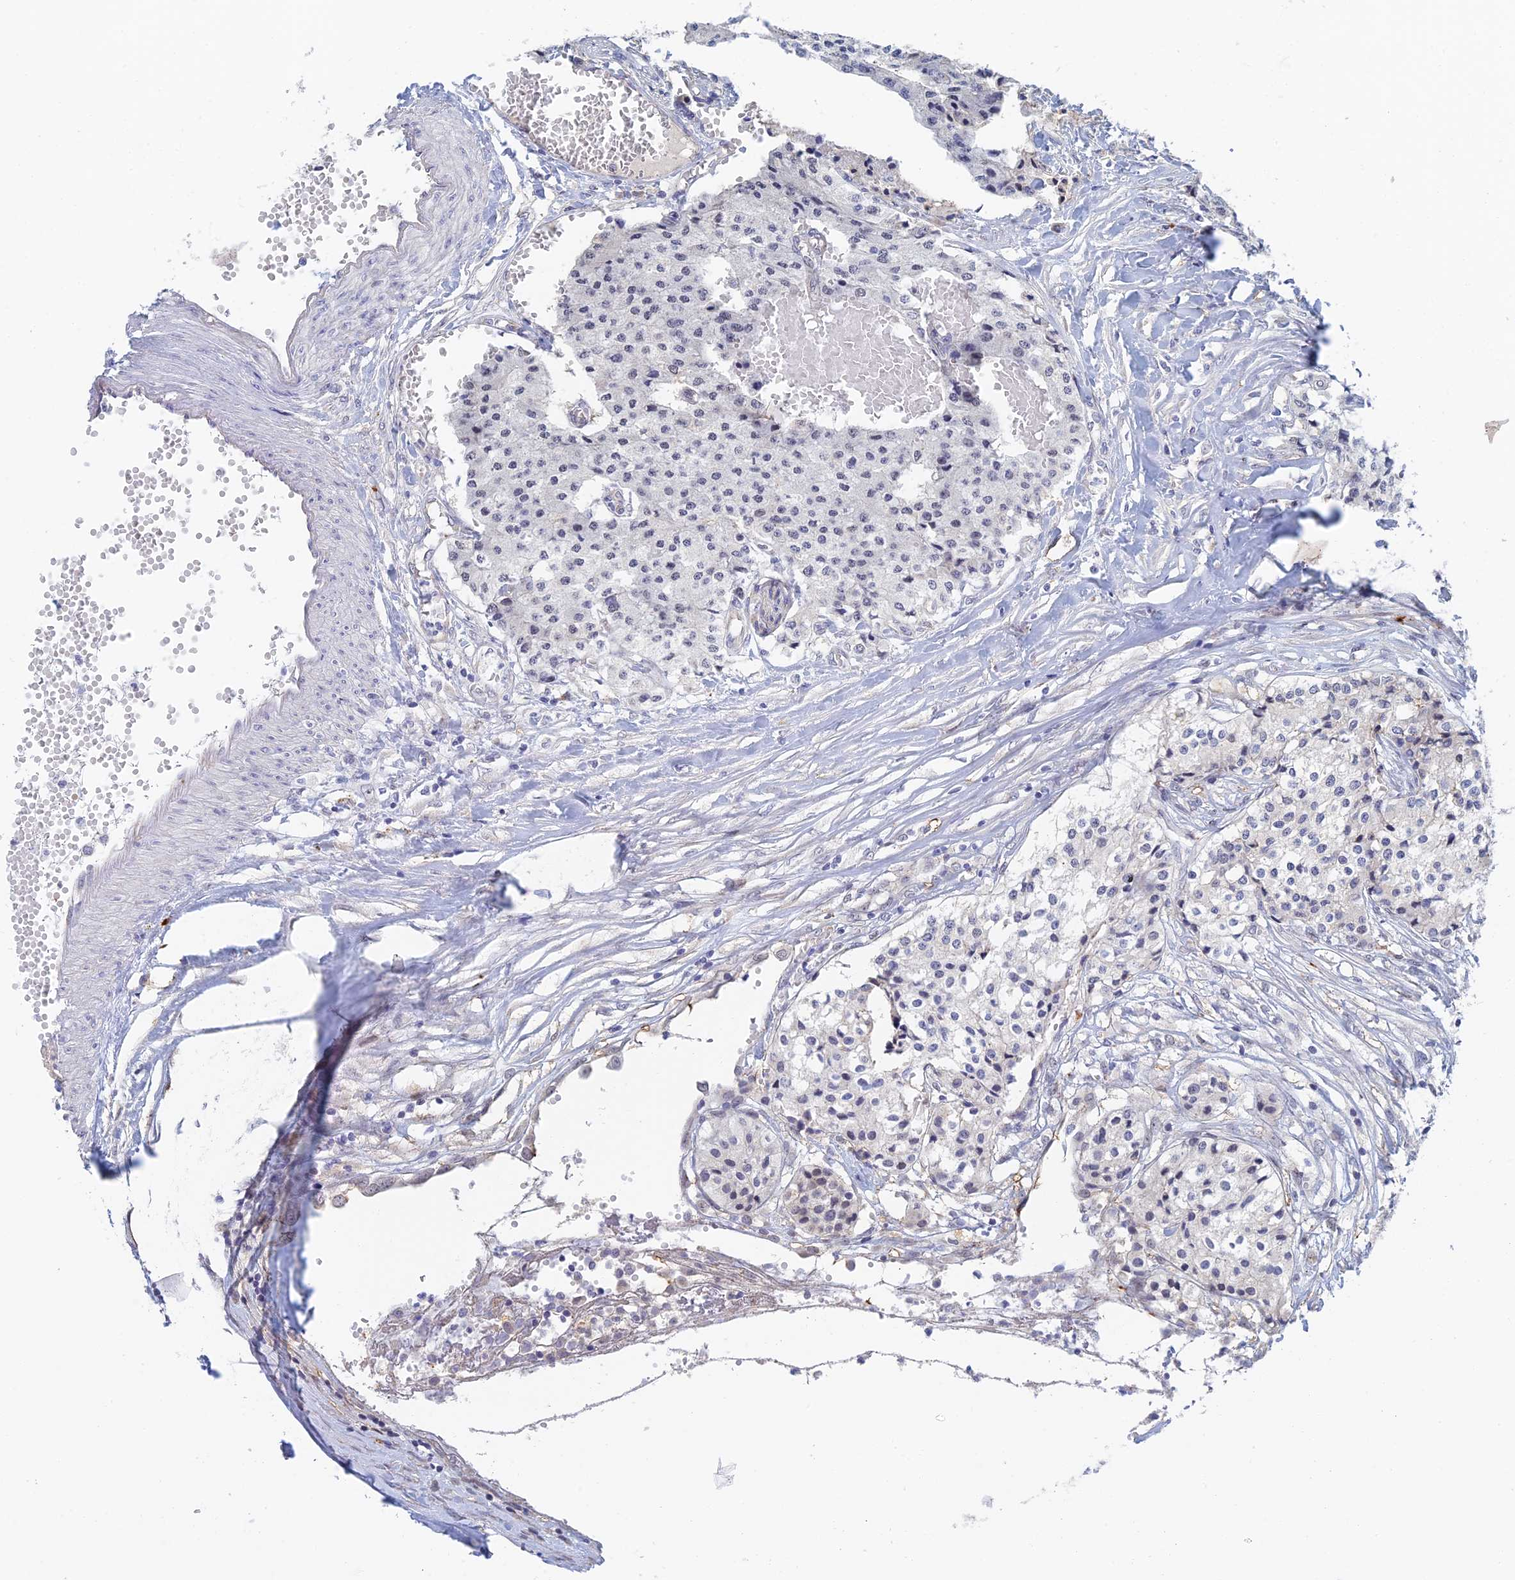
{"staining": {"intensity": "negative", "quantity": "none", "location": "none"}, "tissue": "carcinoid", "cell_type": "Tumor cells", "image_type": "cancer", "snomed": [{"axis": "morphology", "description": "Carcinoid, malignant, NOS"}, {"axis": "topography", "description": "Colon"}], "caption": "Tumor cells show no significant expression in carcinoid (malignant). Brightfield microscopy of immunohistochemistry (IHC) stained with DAB (brown) and hematoxylin (blue), captured at high magnification.", "gene": "ZUP1", "patient": {"sex": "female", "age": 52}}